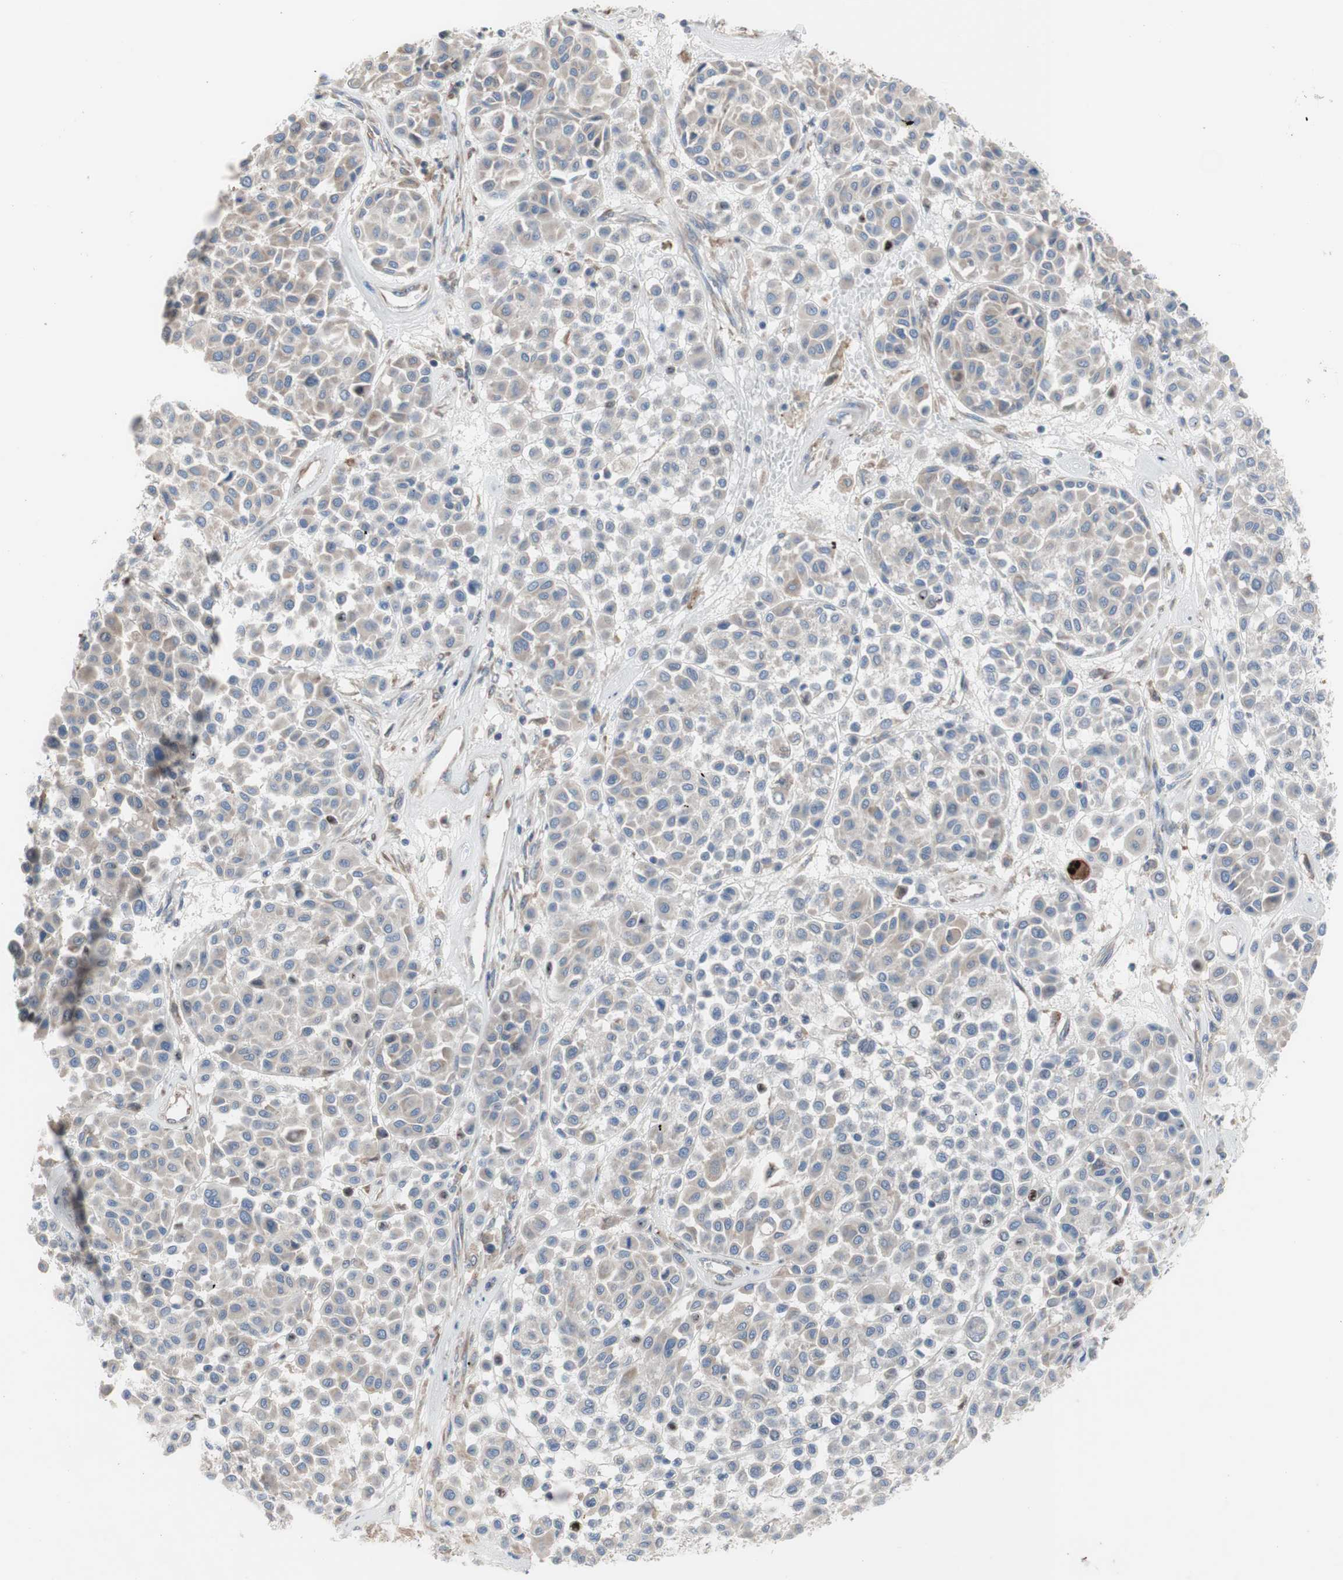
{"staining": {"intensity": "weak", "quantity": "25%-75%", "location": "cytoplasmic/membranous"}, "tissue": "melanoma", "cell_type": "Tumor cells", "image_type": "cancer", "snomed": [{"axis": "morphology", "description": "Malignant melanoma, Metastatic site"}, {"axis": "topography", "description": "Soft tissue"}], "caption": "Immunohistochemistry (DAB) staining of melanoma exhibits weak cytoplasmic/membranous protein expression in about 25%-75% of tumor cells. The staining is performed using DAB brown chromogen to label protein expression. The nuclei are counter-stained blue using hematoxylin.", "gene": "TTC14", "patient": {"sex": "male", "age": 41}}